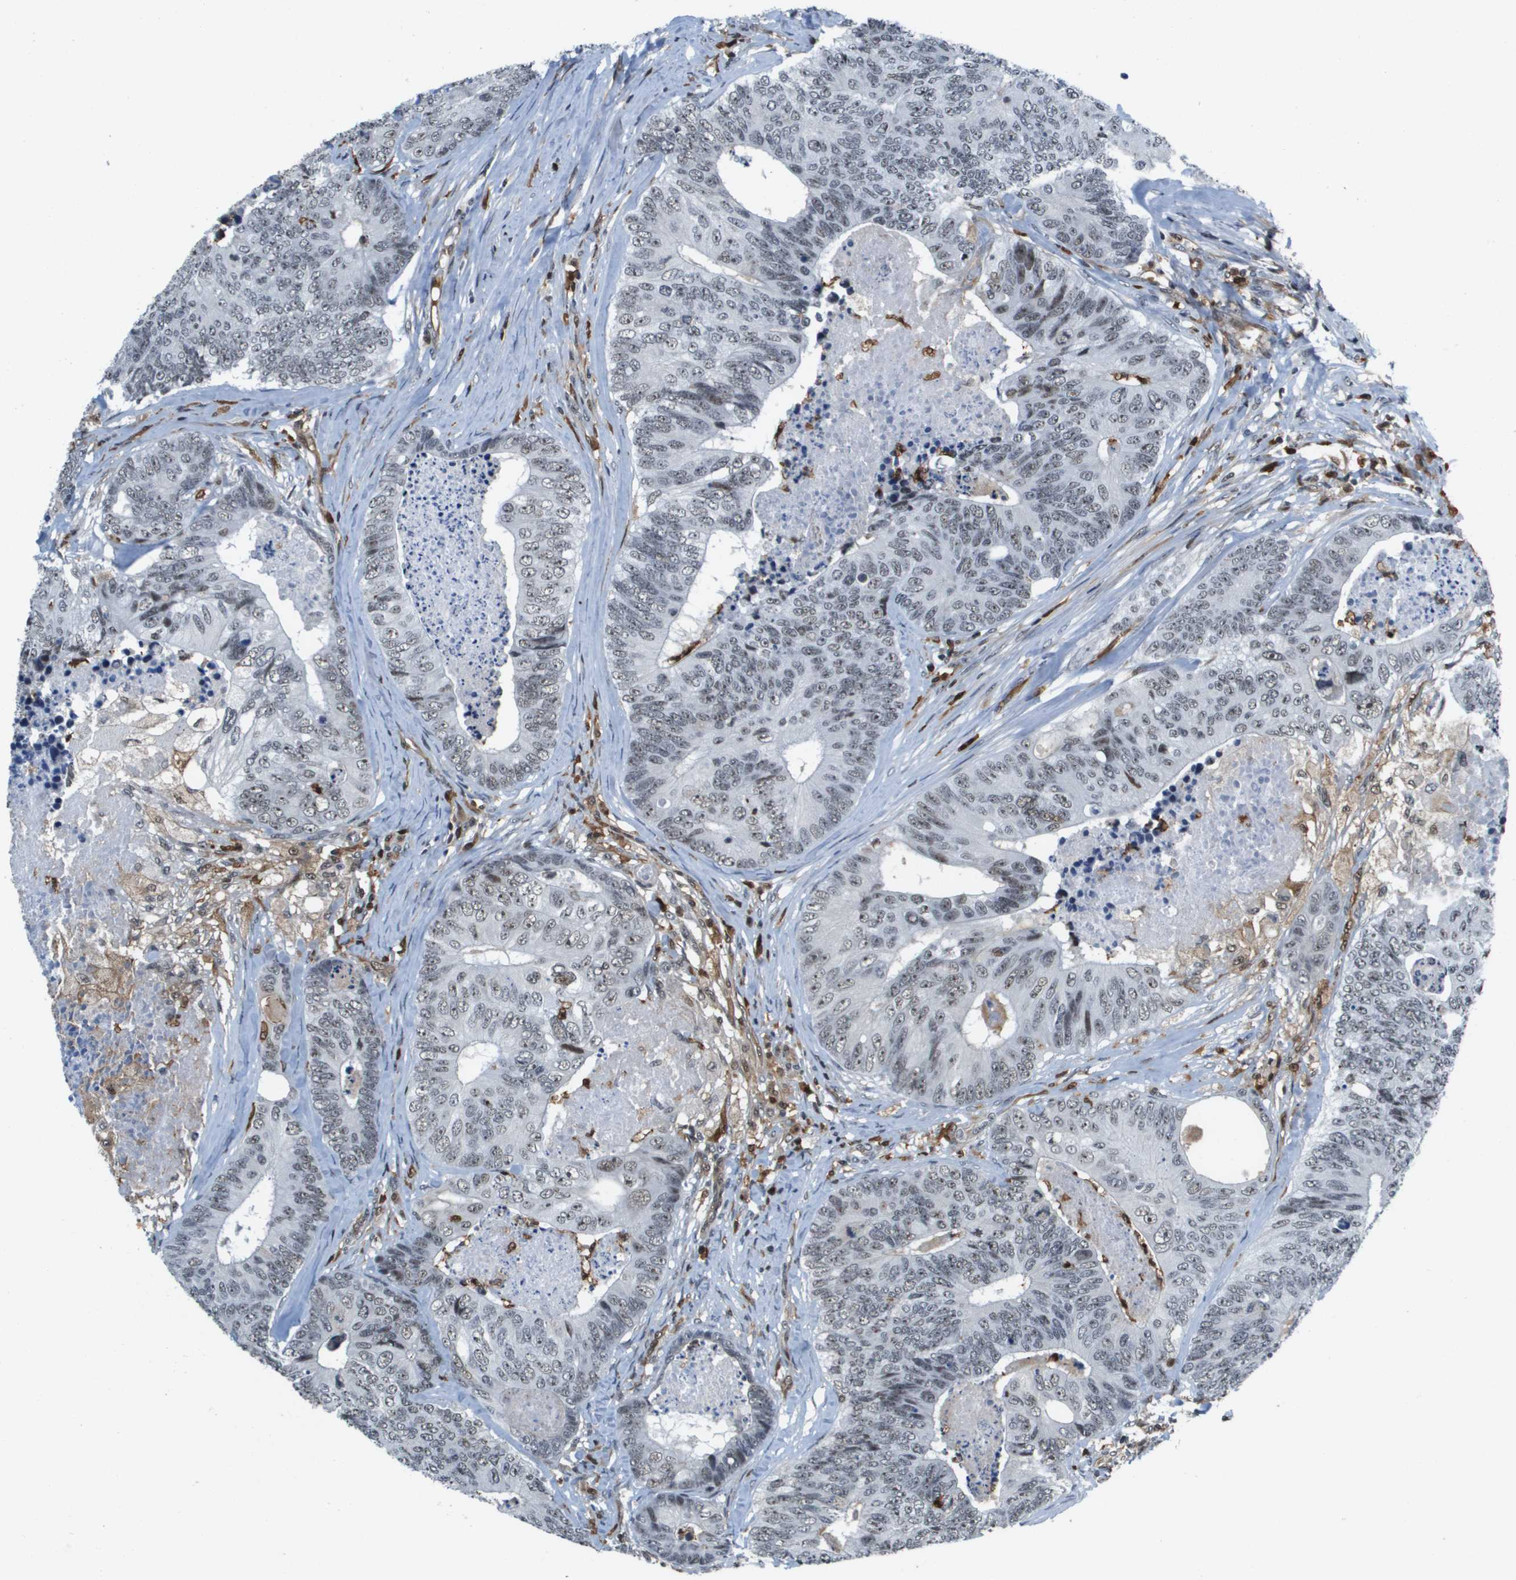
{"staining": {"intensity": "weak", "quantity": "<25%", "location": "nuclear"}, "tissue": "colorectal cancer", "cell_type": "Tumor cells", "image_type": "cancer", "snomed": [{"axis": "morphology", "description": "Adenocarcinoma, NOS"}, {"axis": "topography", "description": "Colon"}], "caption": "Colorectal cancer was stained to show a protein in brown. There is no significant positivity in tumor cells.", "gene": "EP400", "patient": {"sex": "female", "age": 67}}